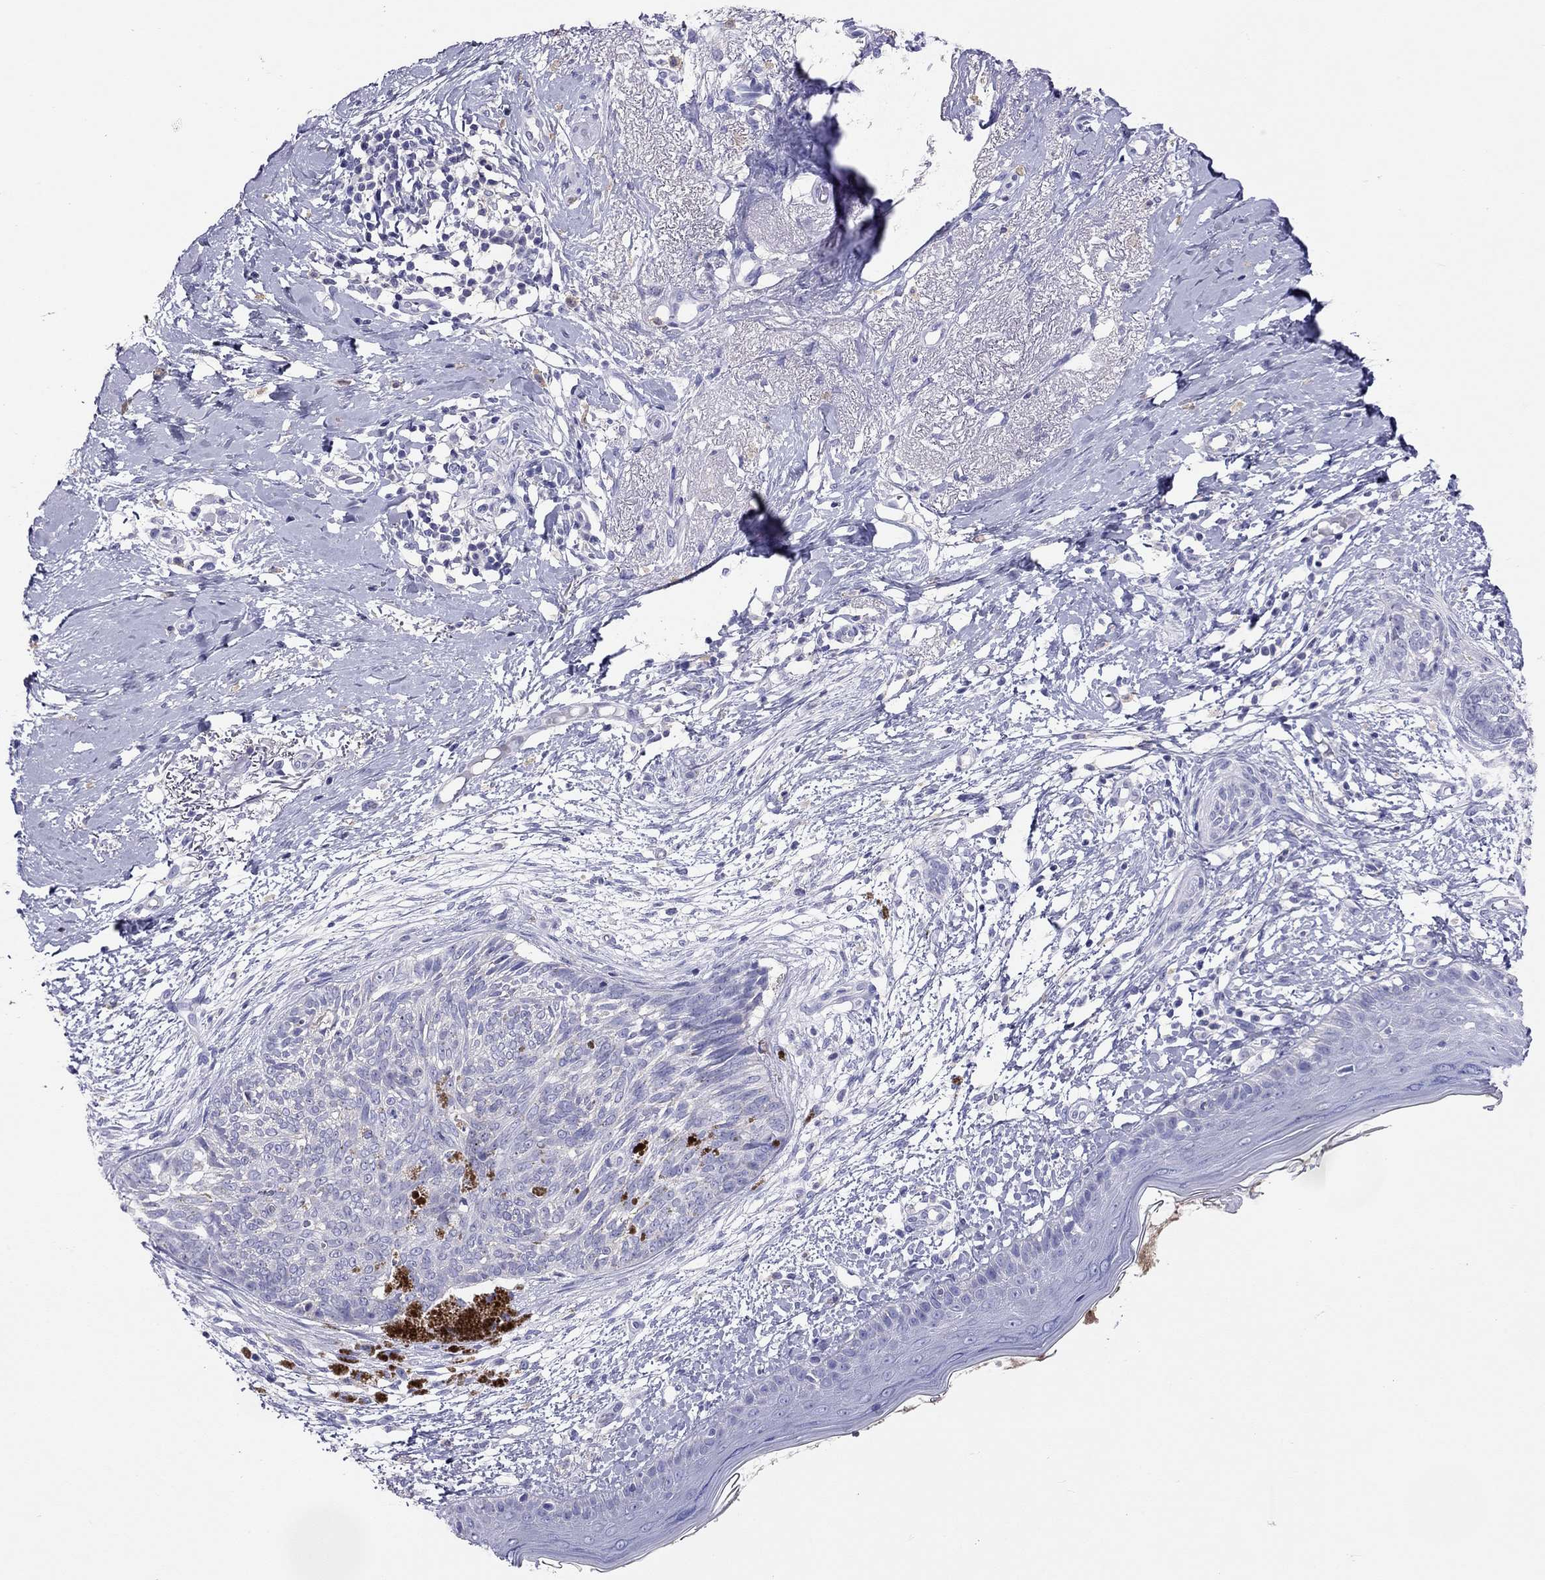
{"staining": {"intensity": "negative", "quantity": "none", "location": "none"}, "tissue": "skin cancer", "cell_type": "Tumor cells", "image_type": "cancer", "snomed": [{"axis": "morphology", "description": "Normal tissue, NOS"}, {"axis": "morphology", "description": "Basal cell carcinoma"}, {"axis": "topography", "description": "Skin"}], "caption": "Tumor cells are negative for protein expression in human skin cancer (basal cell carcinoma). (DAB (3,3'-diaminobenzidine) IHC with hematoxylin counter stain).", "gene": "CALHM1", "patient": {"sex": "male", "age": 84}}